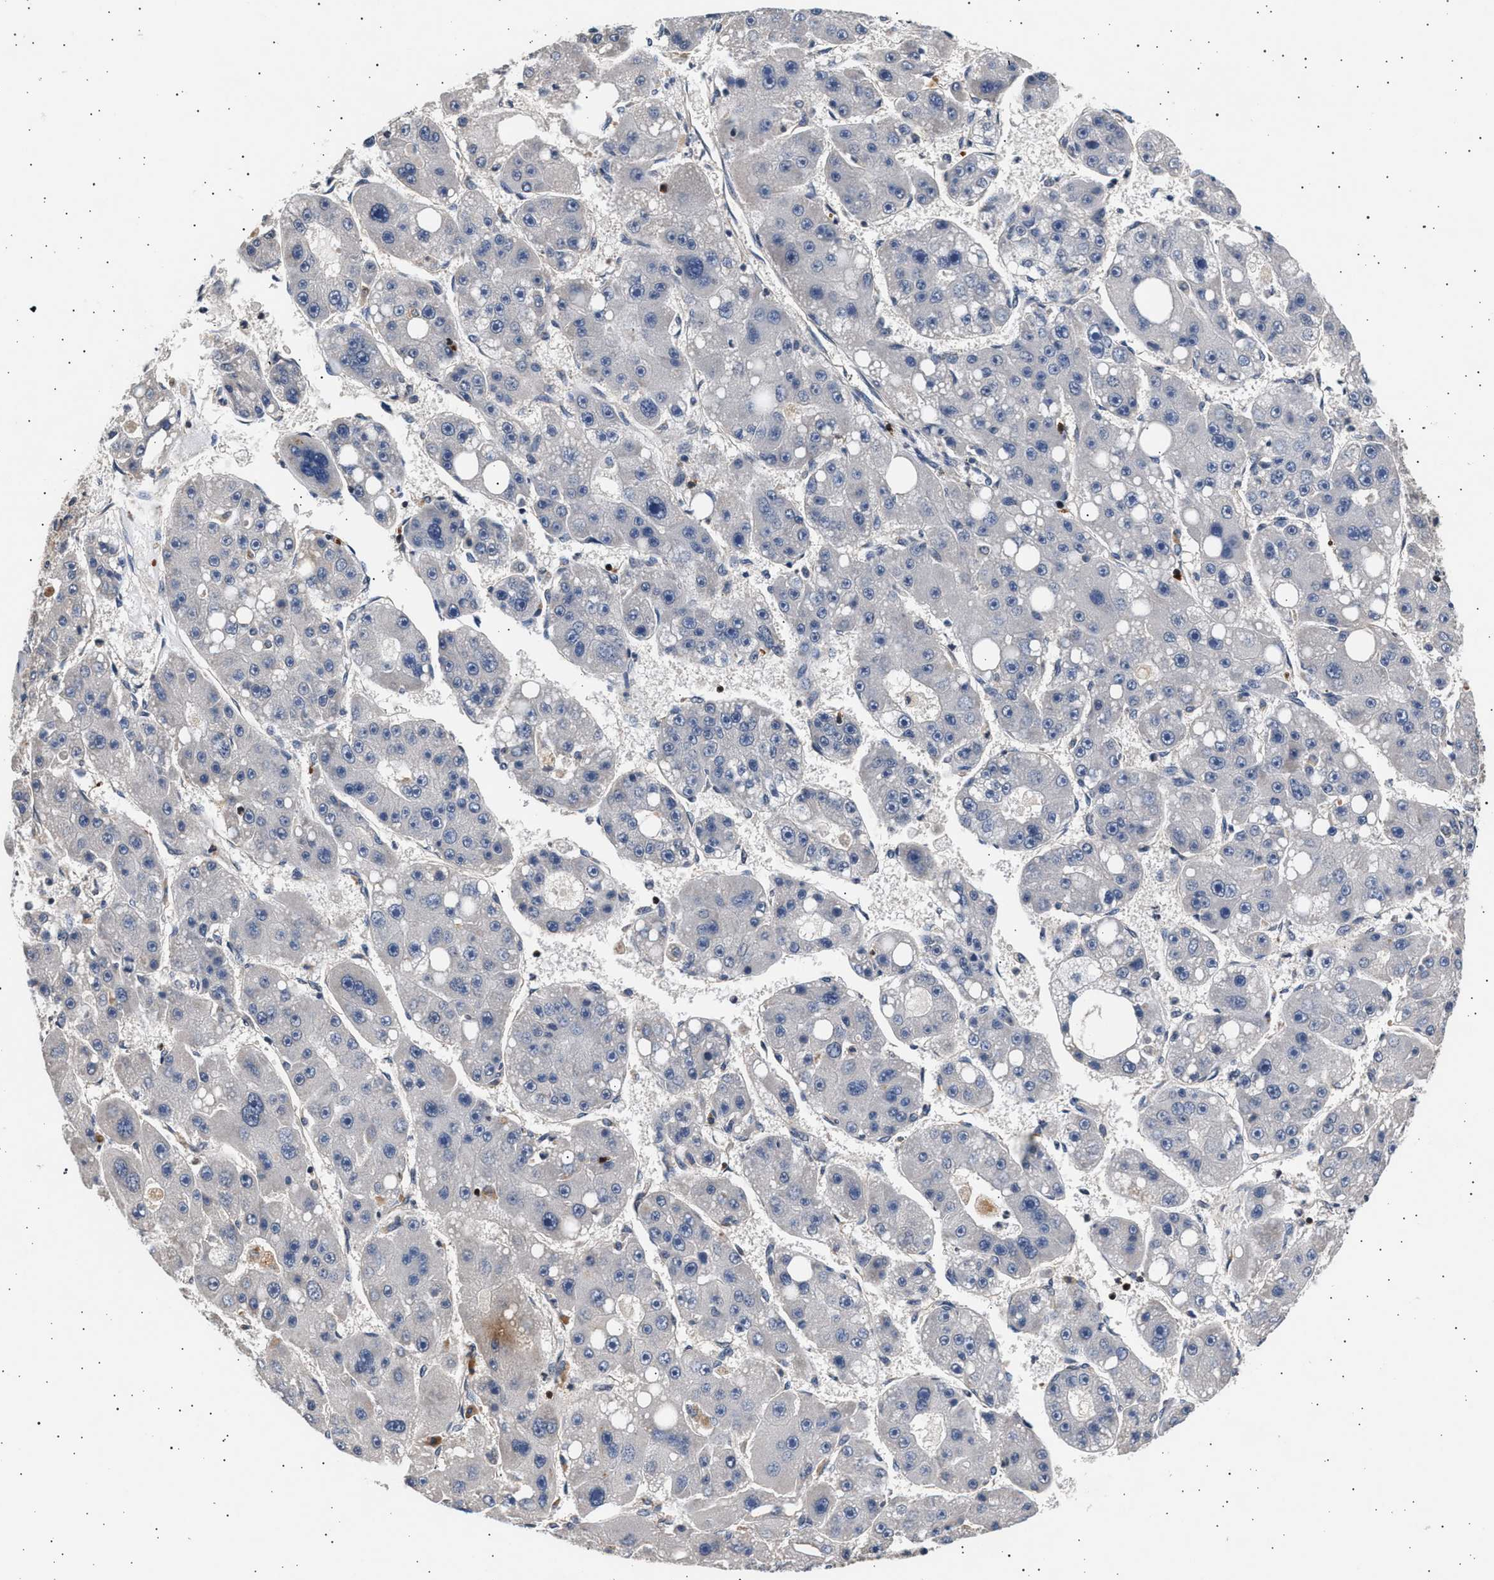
{"staining": {"intensity": "negative", "quantity": "none", "location": "none"}, "tissue": "liver cancer", "cell_type": "Tumor cells", "image_type": "cancer", "snomed": [{"axis": "morphology", "description": "Carcinoma, Hepatocellular, NOS"}, {"axis": "topography", "description": "Liver"}], "caption": "Tumor cells show no significant protein positivity in liver hepatocellular carcinoma. The staining is performed using DAB (3,3'-diaminobenzidine) brown chromogen with nuclei counter-stained in using hematoxylin.", "gene": "GRAP2", "patient": {"sex": "female", "age": 61}}